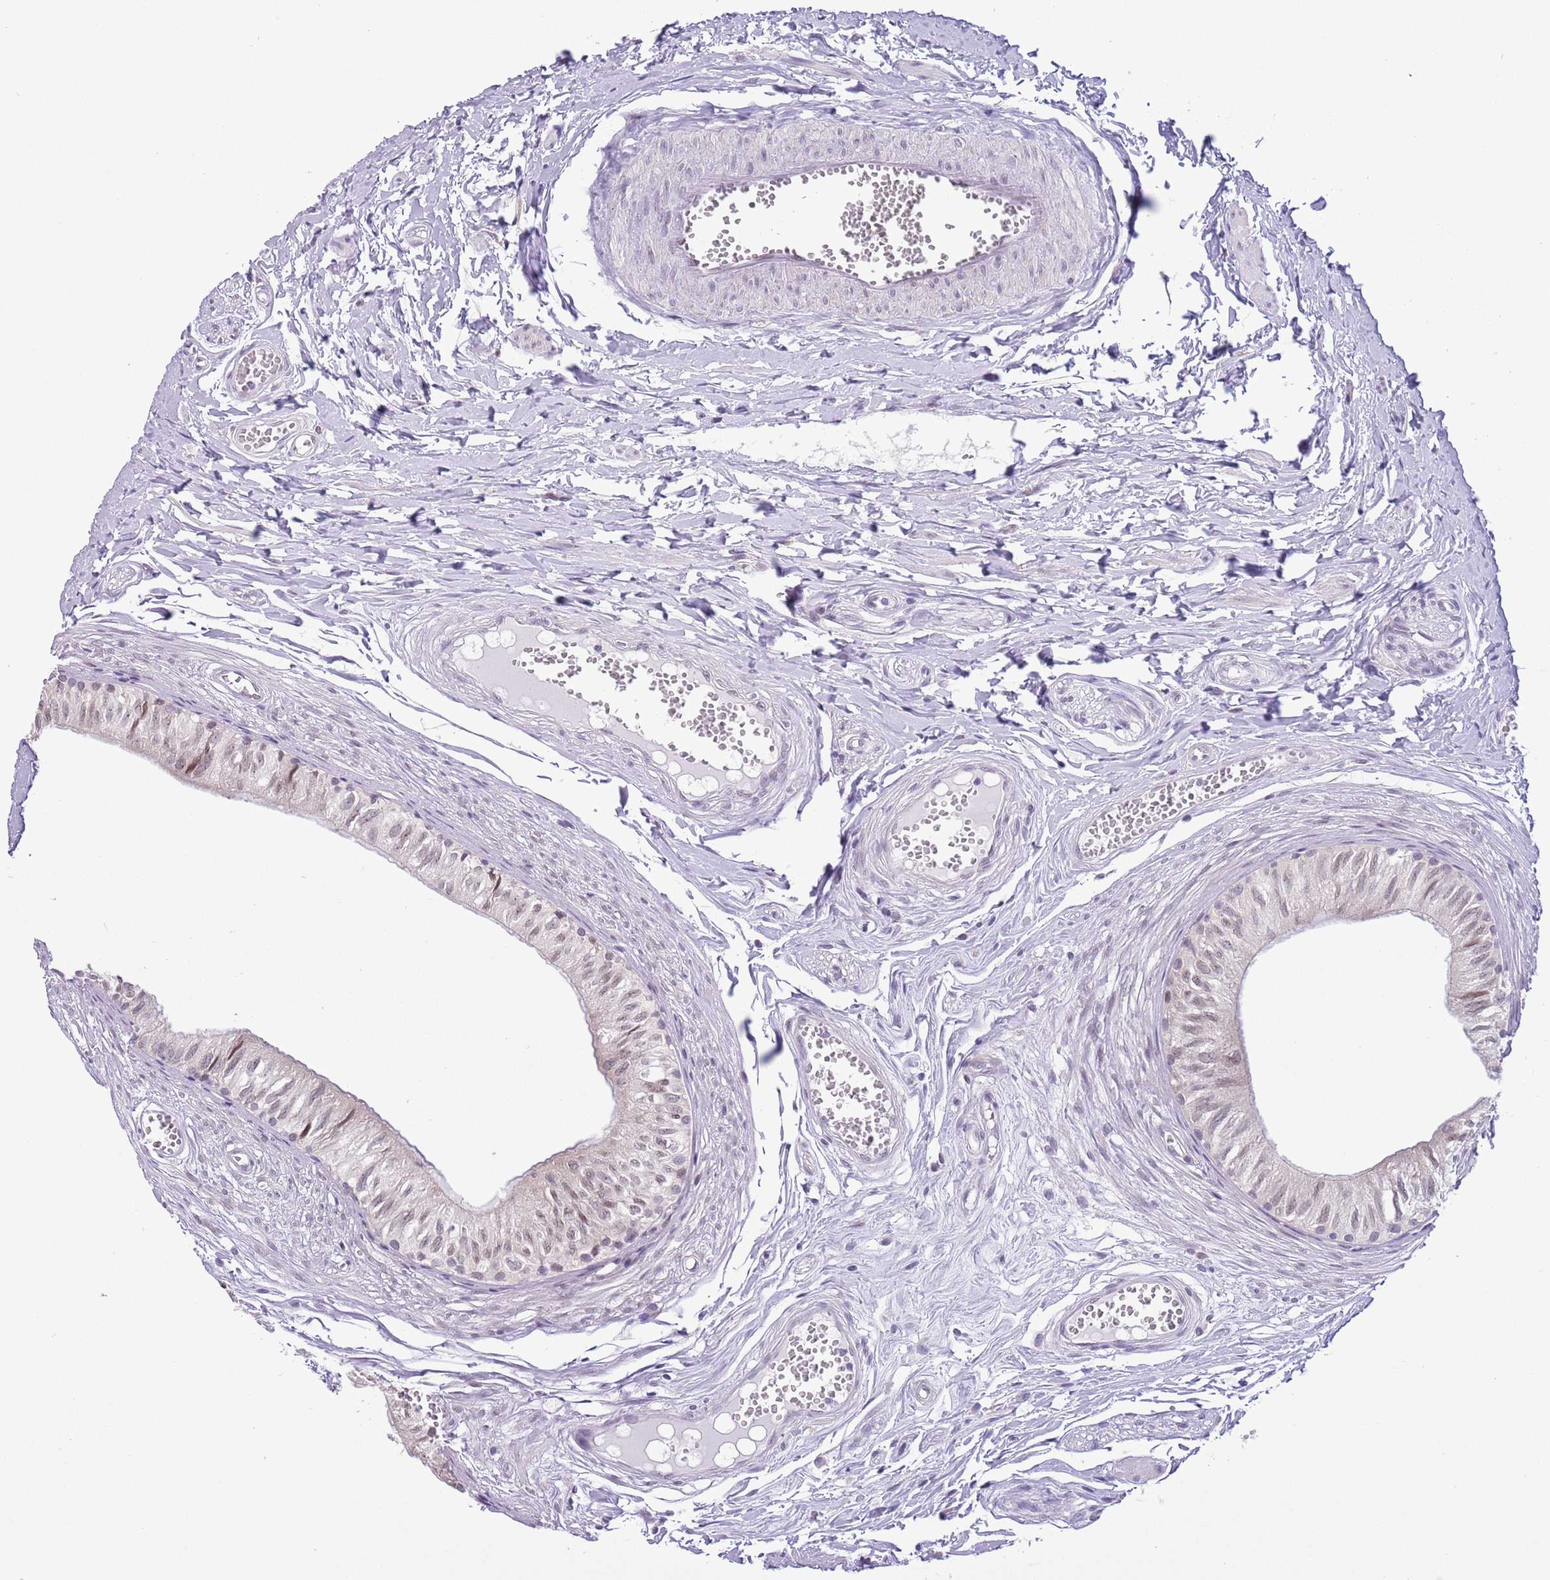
{"staining": {"intensity": "moderate", "quantity": "25%-75%", "location": "nuclear"}, "tissue": "epididymis", "cell_type": "Glandular cells", "image_type": "normal", "snomed": [{"axis": "morphology", "description": "Normal tissue, NOS"}, {"axis": "topography", "description": "Epididymis"}], "caption": "DAB (3,3'-diaminobenzidine) immunohistochemical staining of unremarkable epididymis displays moderate nuclear protein staining in about 25%-75% of glandular cells. The protein is stained brown, and the nuclei are stained in blue (DAB IHC with brightfield microscopy, high magnification).", "gene": "ZNF576", "patient": {"sex": "male", "age": 37}}